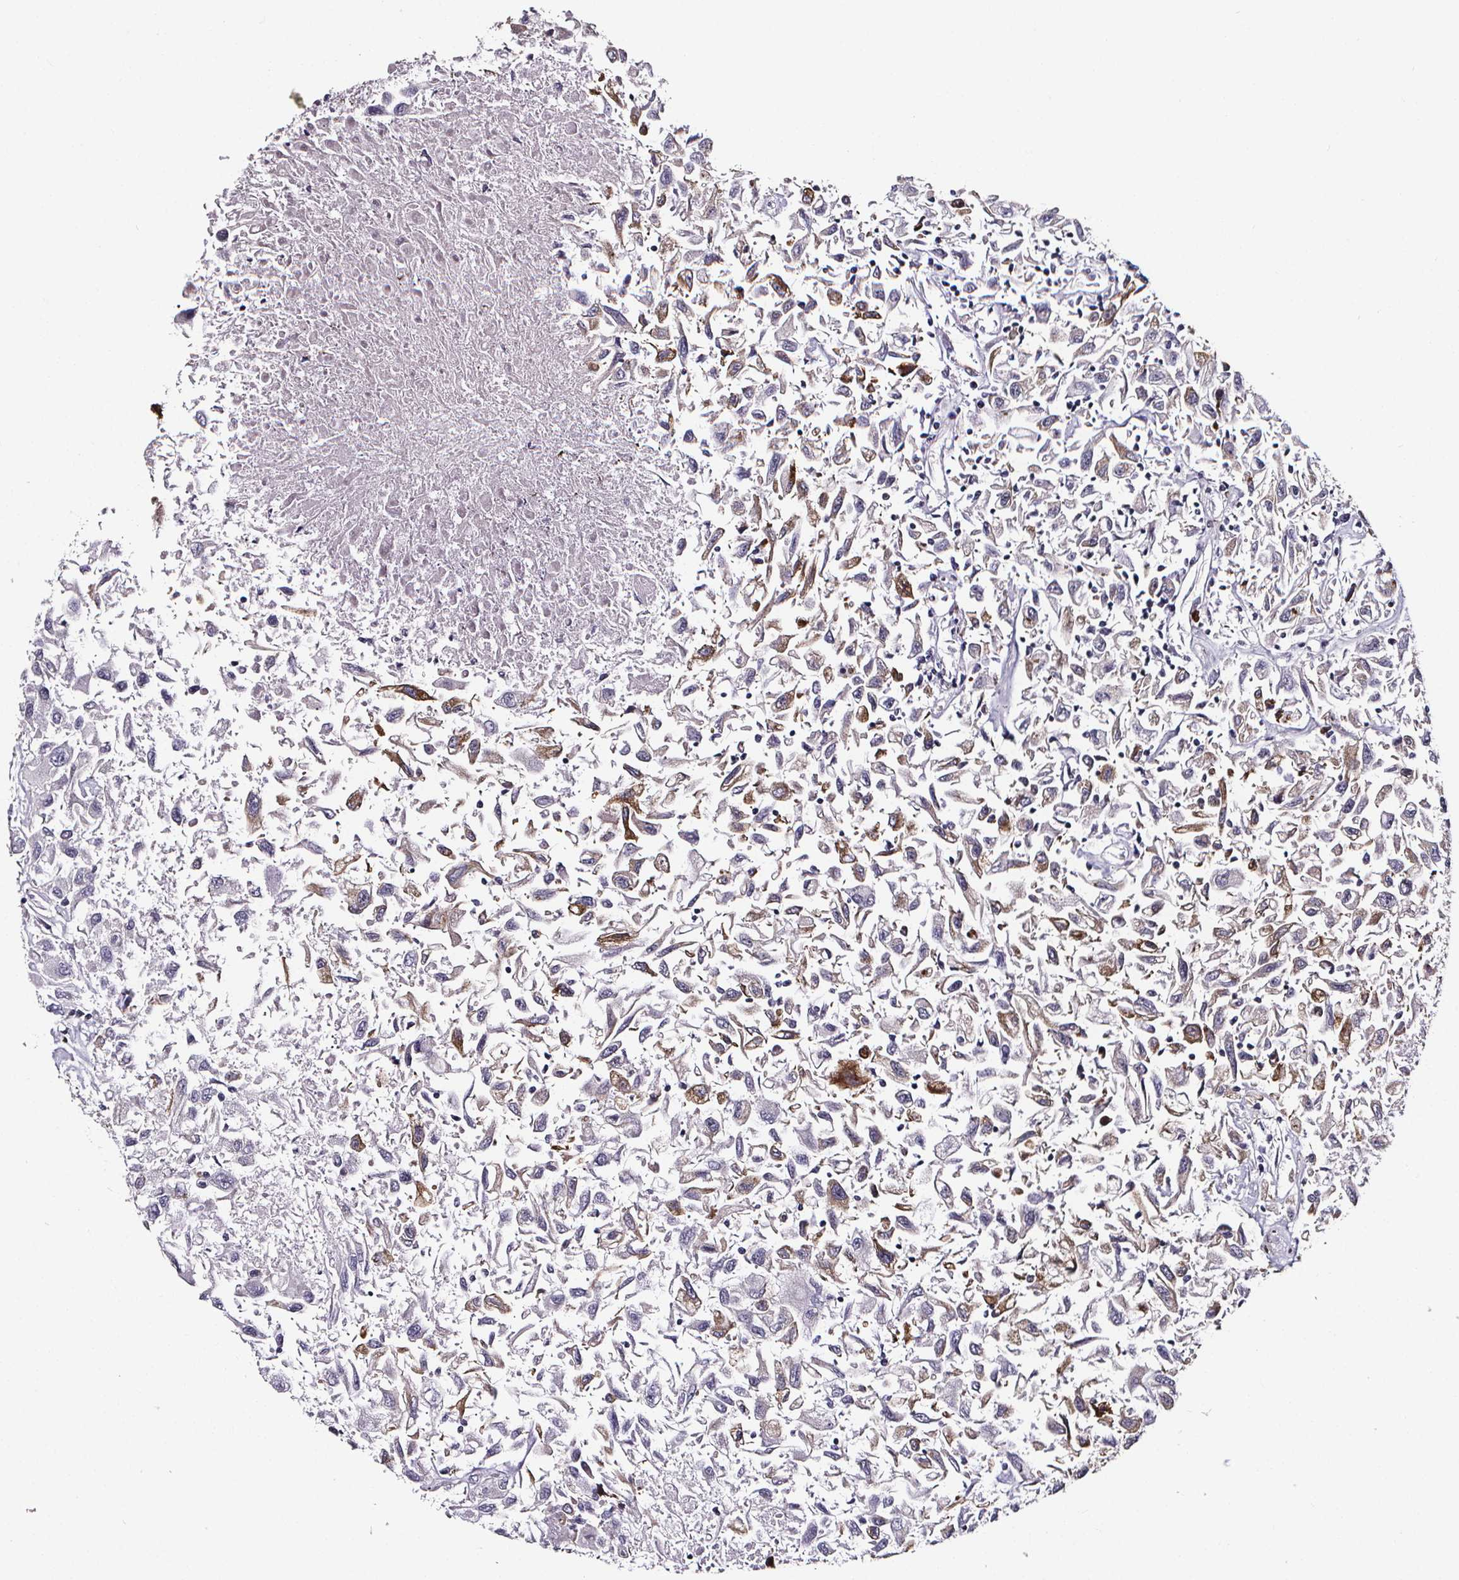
{"staining": {"intensity": "negative", "quantity": "none", "location": "none"}, "tissue": "renal cancer", "cell_type": "Tumor cells", "image_type": "cancer", "snomed": [{"axis": "morphology", "description": "Adenocarcinoma, NOS"}, {"axis": "topography", "description": "Kidney"}], "caption": "This is a image of immunohistochemistry (IHC) staining of adenocarcinoma (renal), which shows no positivity in tumor cells.", "gene": "AEBP1", "patient": {"sex": "female", "age": 76}}